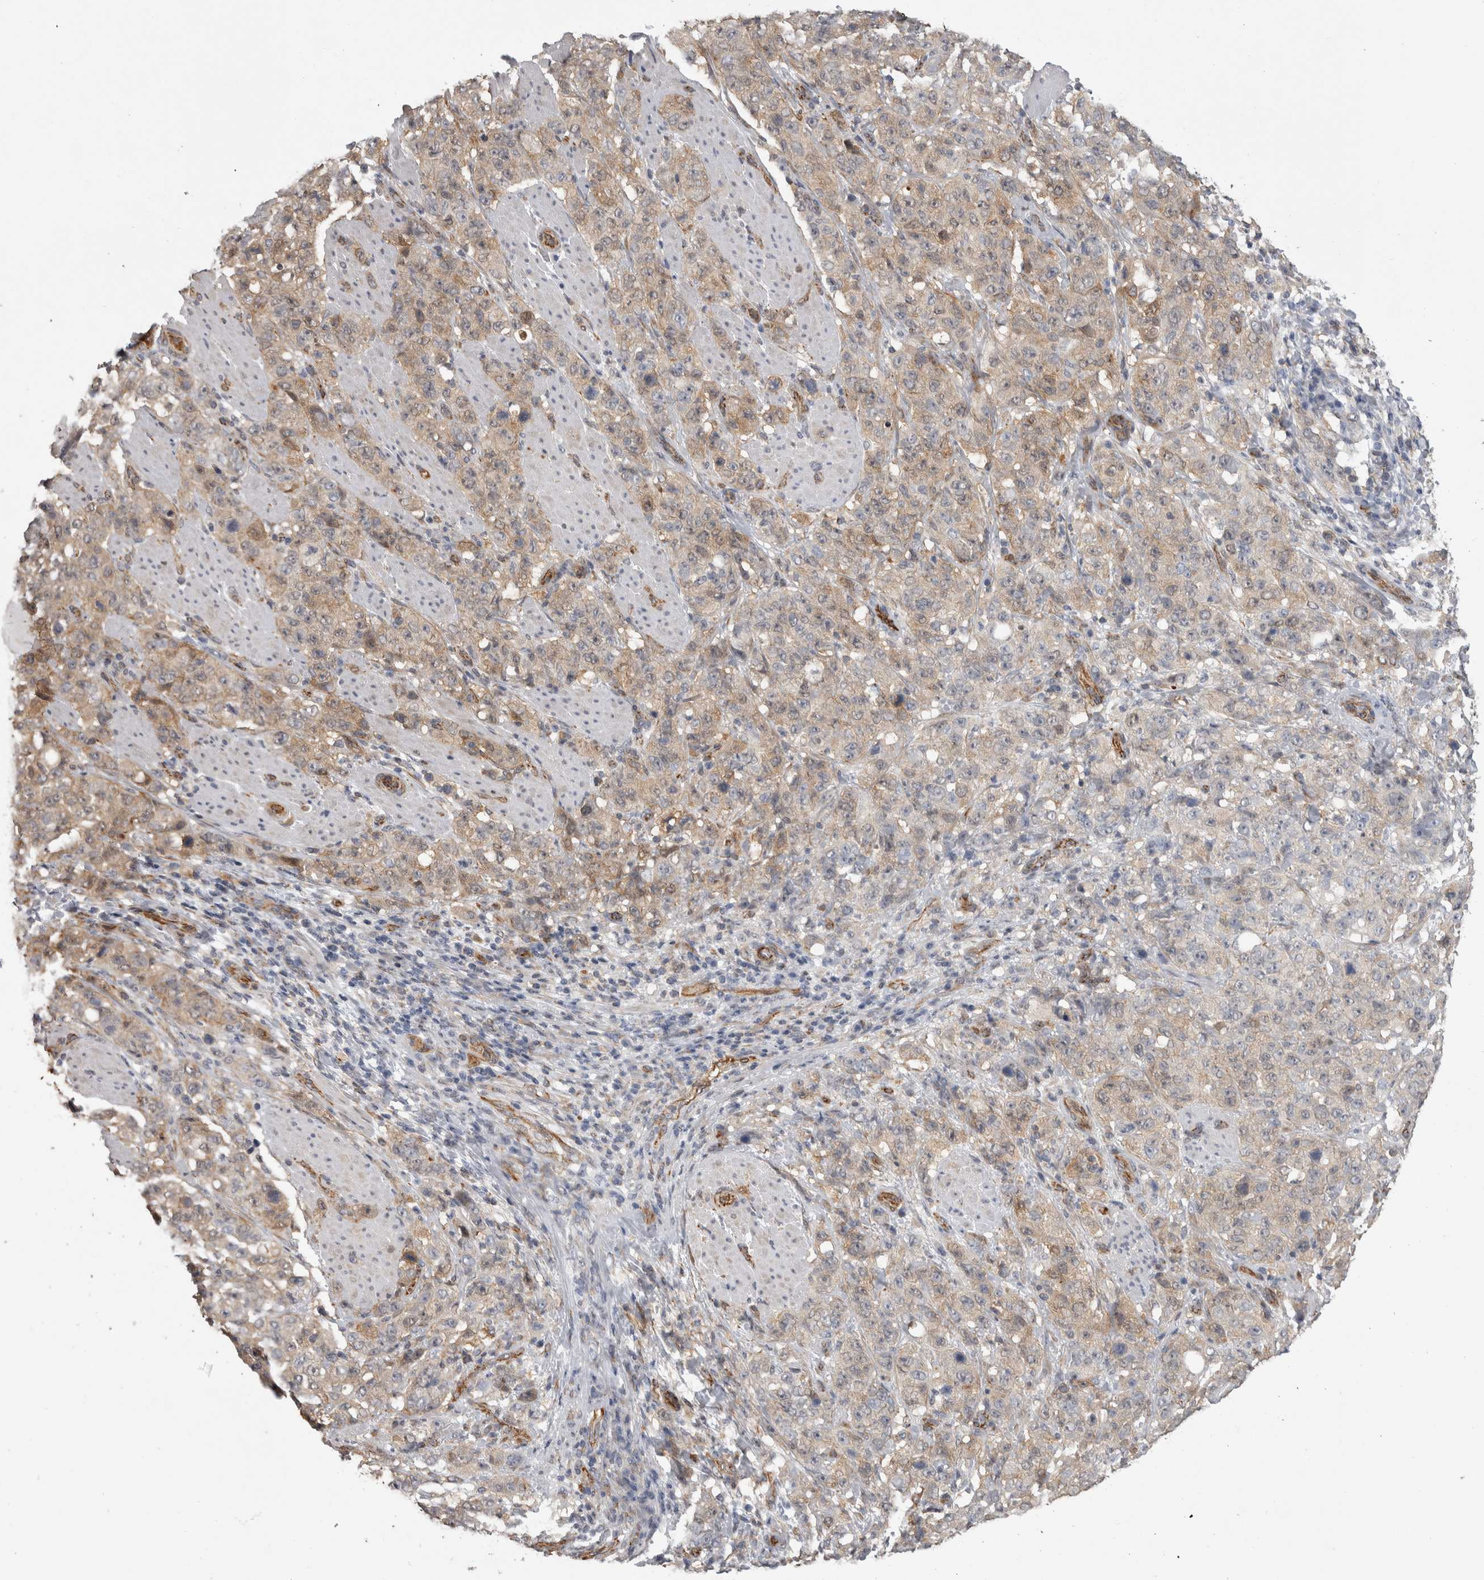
{"staining": {"intensity": "weak", "quantity": ">75%", "location": "cytoplasmic/membranous"}, "tissue": "stomach cancer", "cell_type": "Tumor cells", "image_type": "cancer", "snomed": [{"axis": "morphology", "description": "Adenocarcinoma, NOS"}, {"axis": "topography", "description": "Stomach"}], "caption": "DAB immunohistochemical staining of stomach cancer (adenocarcinoma) demonstrates weak cytoplasmic/membranous protein positivity in approximately >75% of tumor cells.", "gene": "ACOT7", "patient": {"sex": "male", "age": 48}}